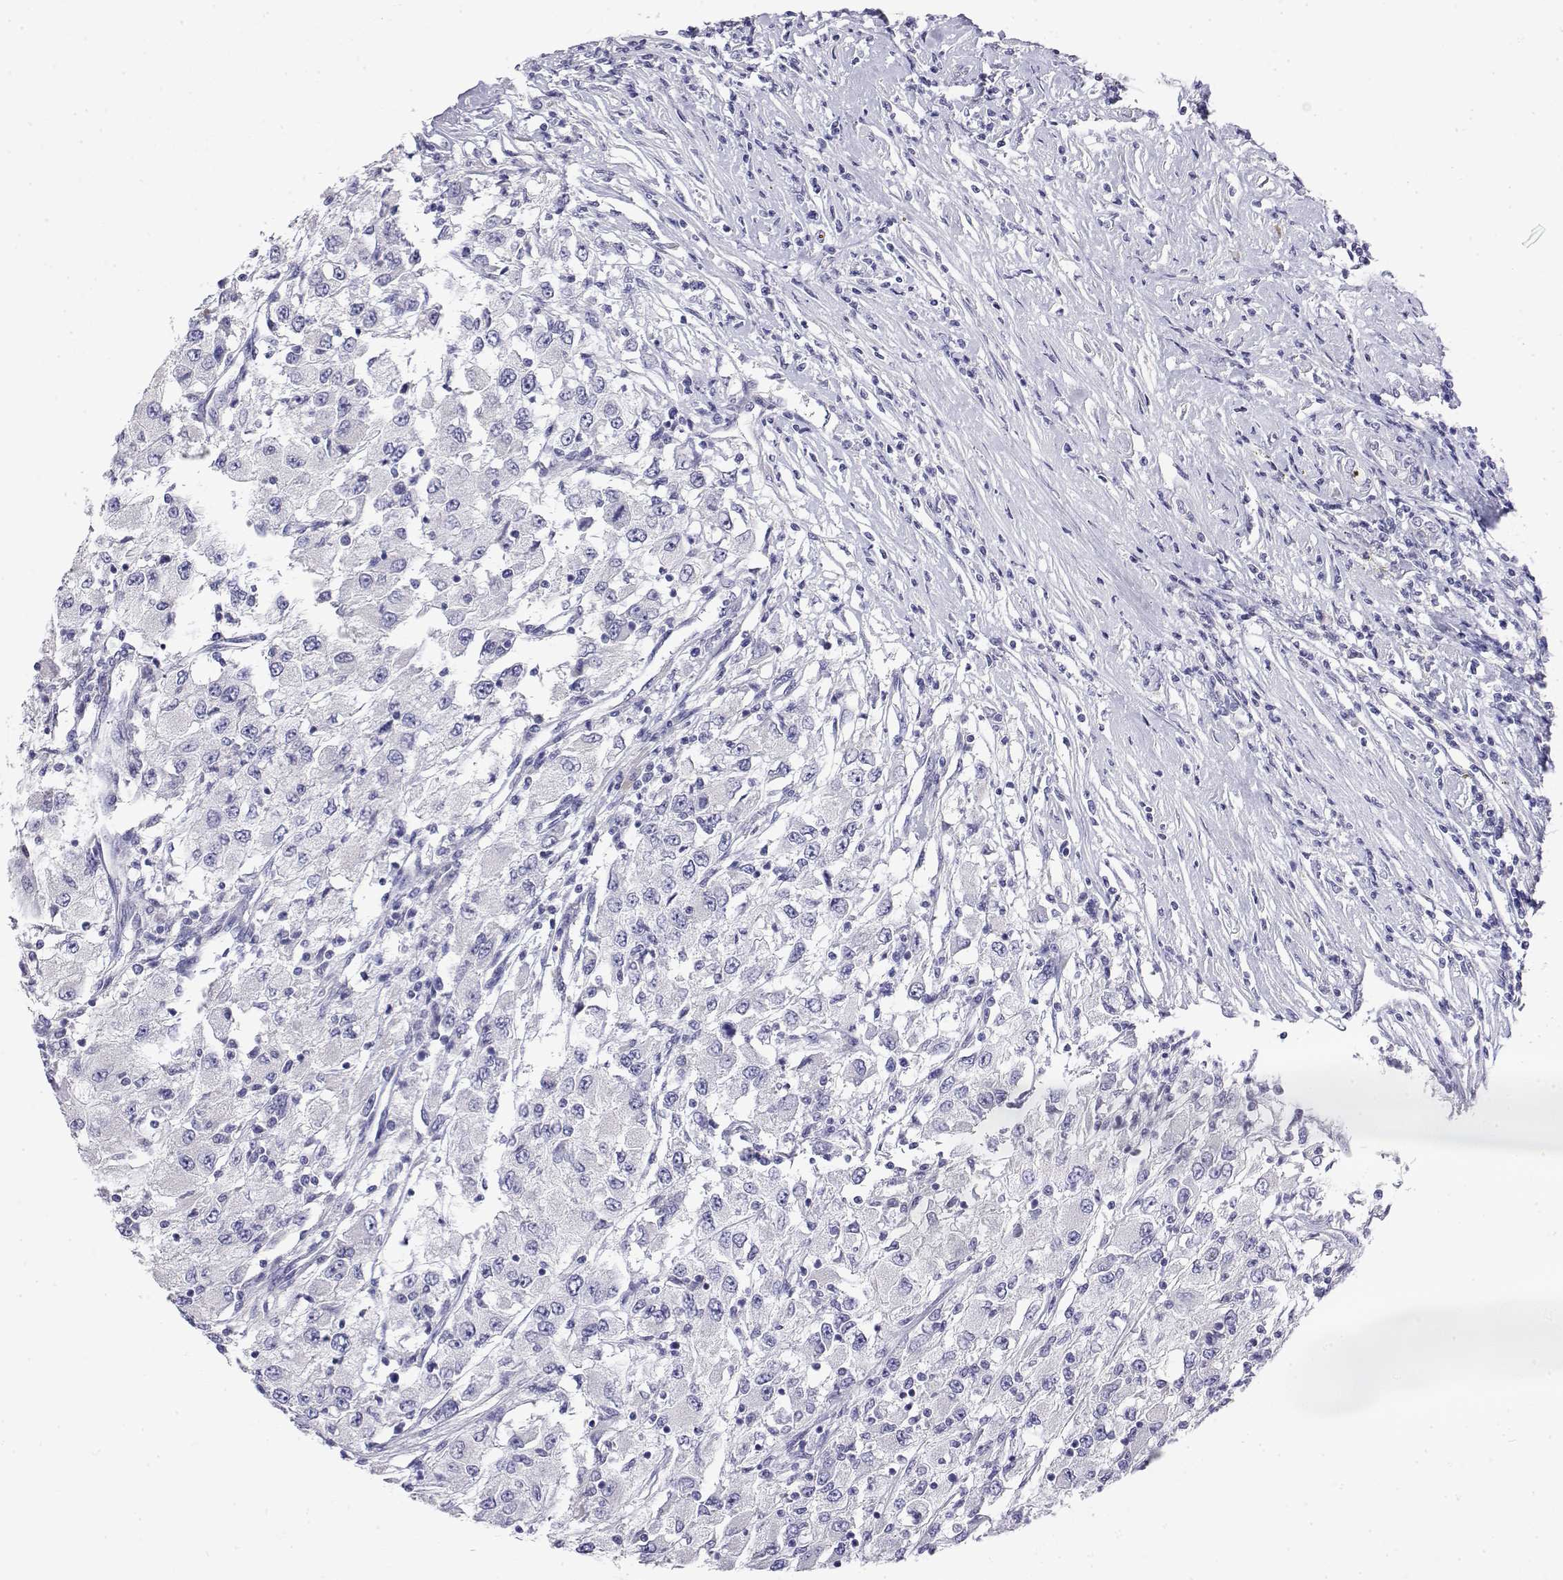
{"staining": {"intensity": "negative", "quantity": "none", "location": "none"}, "tissue": "renal cancer", "cell_type": "Tumor cells", "image_type": "cancer", "snomed": [{"axis": "morphology", "description": "Adenocarcinoma, NOS"}, {"axis": "topography", "description": "Kidney"}], "caption": "This image is of renal adenocarcinoma stained with immunohistochemistry to label a protein in brown with the nuclei are counter-stained blue. There is no expression in tumor cells.", "gene": "LY6D", "patient": {"sex": "female", "age": 67}}